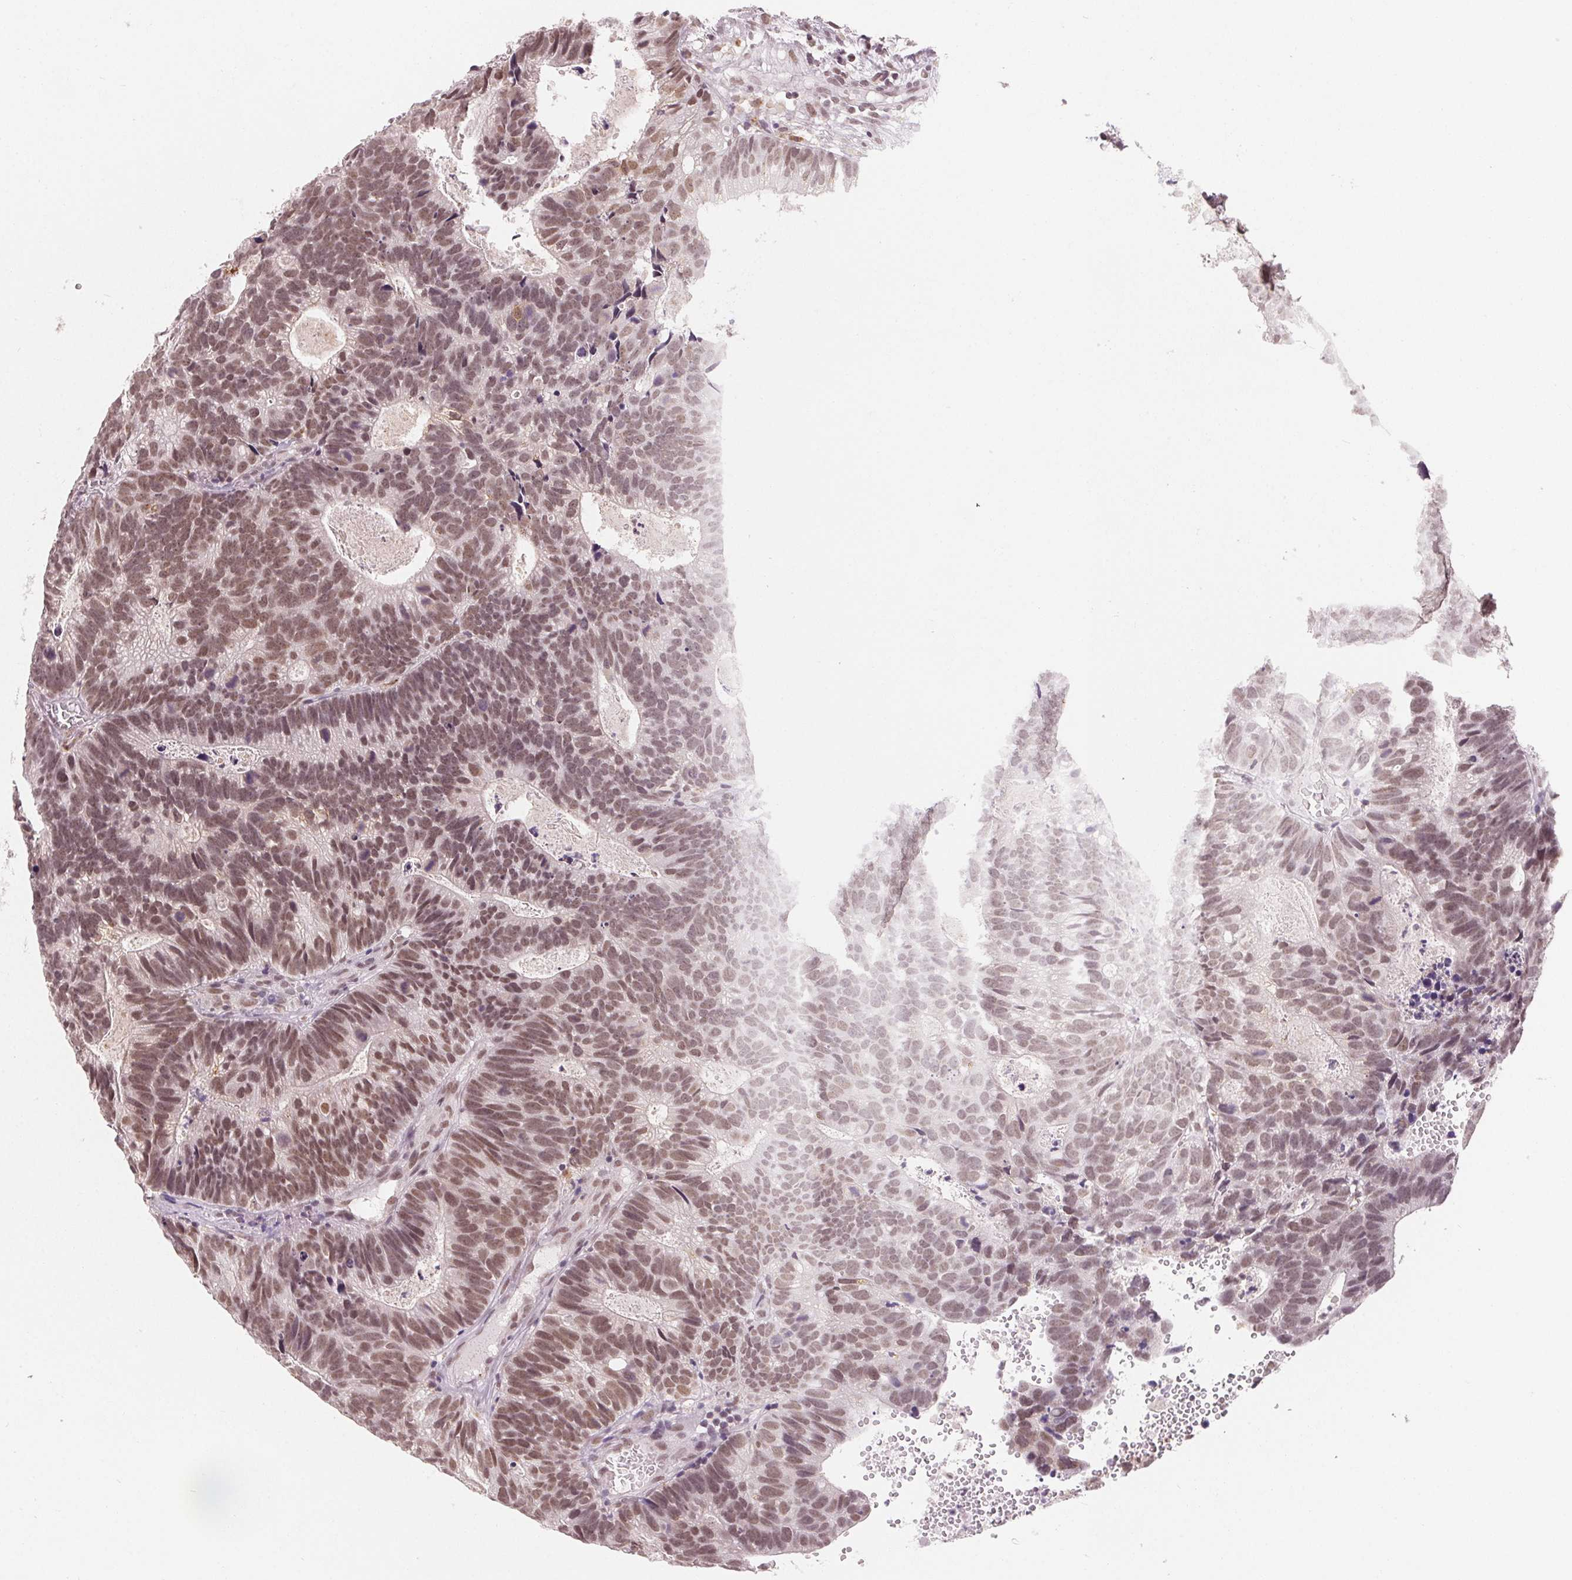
{"staining": {"intensity": "moderate", "quantity": ">75%", "location": "nuclear"}, "tissue": "head and neck cancer", "cell_type": "Tumor cells", "image_type": "cancer", "snomed": [{"axis": "morphology", "description": "Adenocarcinoma, NOS"}, {"axis": "topography", "description": "Head-Neck"}], "caption": "DAB immunohistochemical staining of adenocarcinoma (head and neck) reveals moderate nuclear protein staining in about >75% of tumor cells.", "gene": "NXF3", "patient": {"sex": "male", "age": 62}}